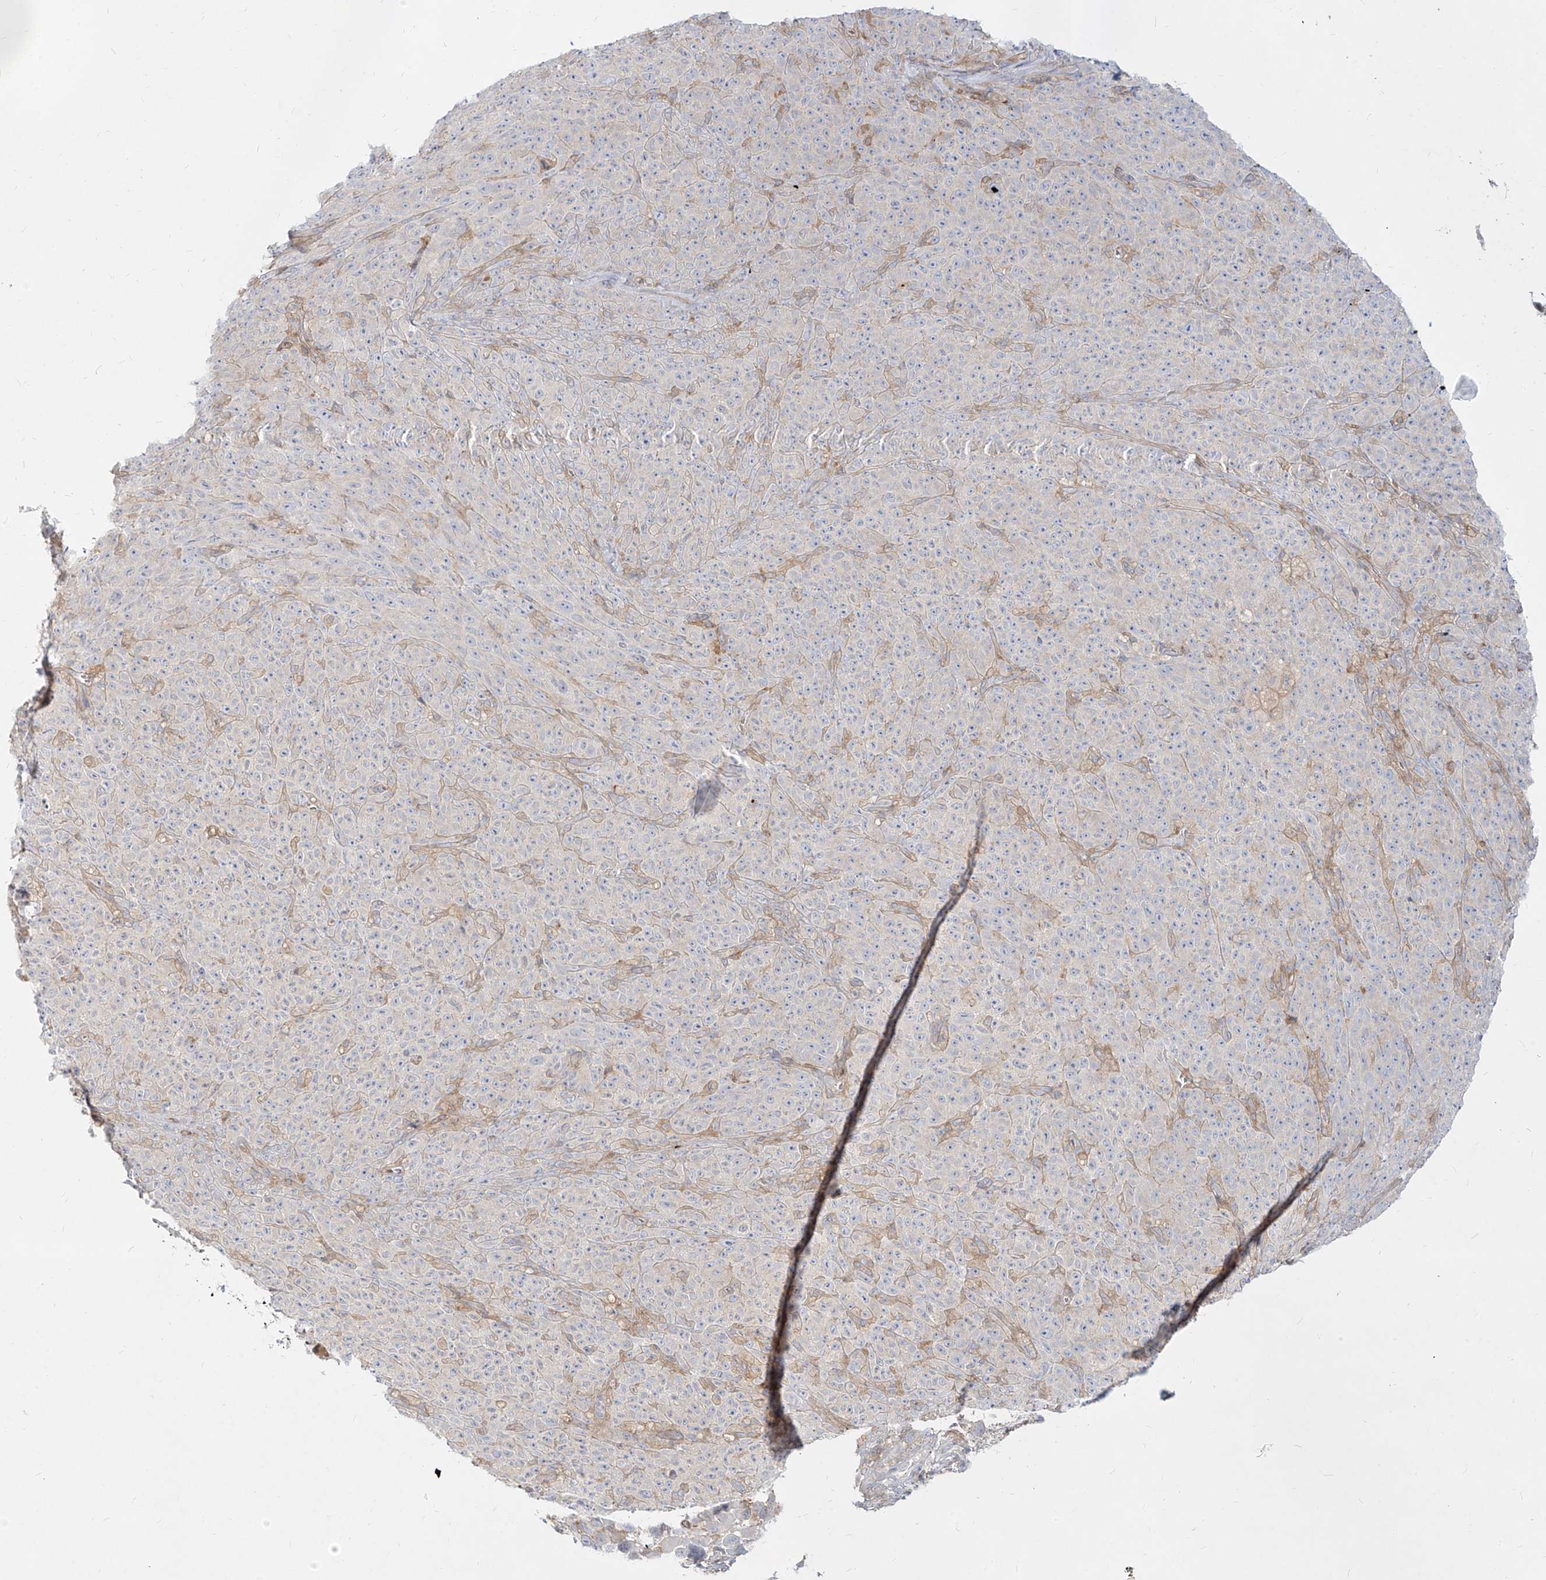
{"staining": {"intensity": "negative", "quantity": "none", "location": "none"}, "tissue": "melanoma", "cell_type": "Tumor cells", "image_type": "cancer", "snomed": [{"axis": "morphology", "description": "Malignant melanoma, NOS"}, {"axis": "topography", "description": "Skin"}], "caption": "There is no significant positivity in tumor cells of melanoma. (DAB (3,3'-diaminobenzidine) immunohistochemistry visualized using brightfield microscopy, high magnification).", "gene": "SLC2A12", "patient": {"sex": "female", "age": 82}}